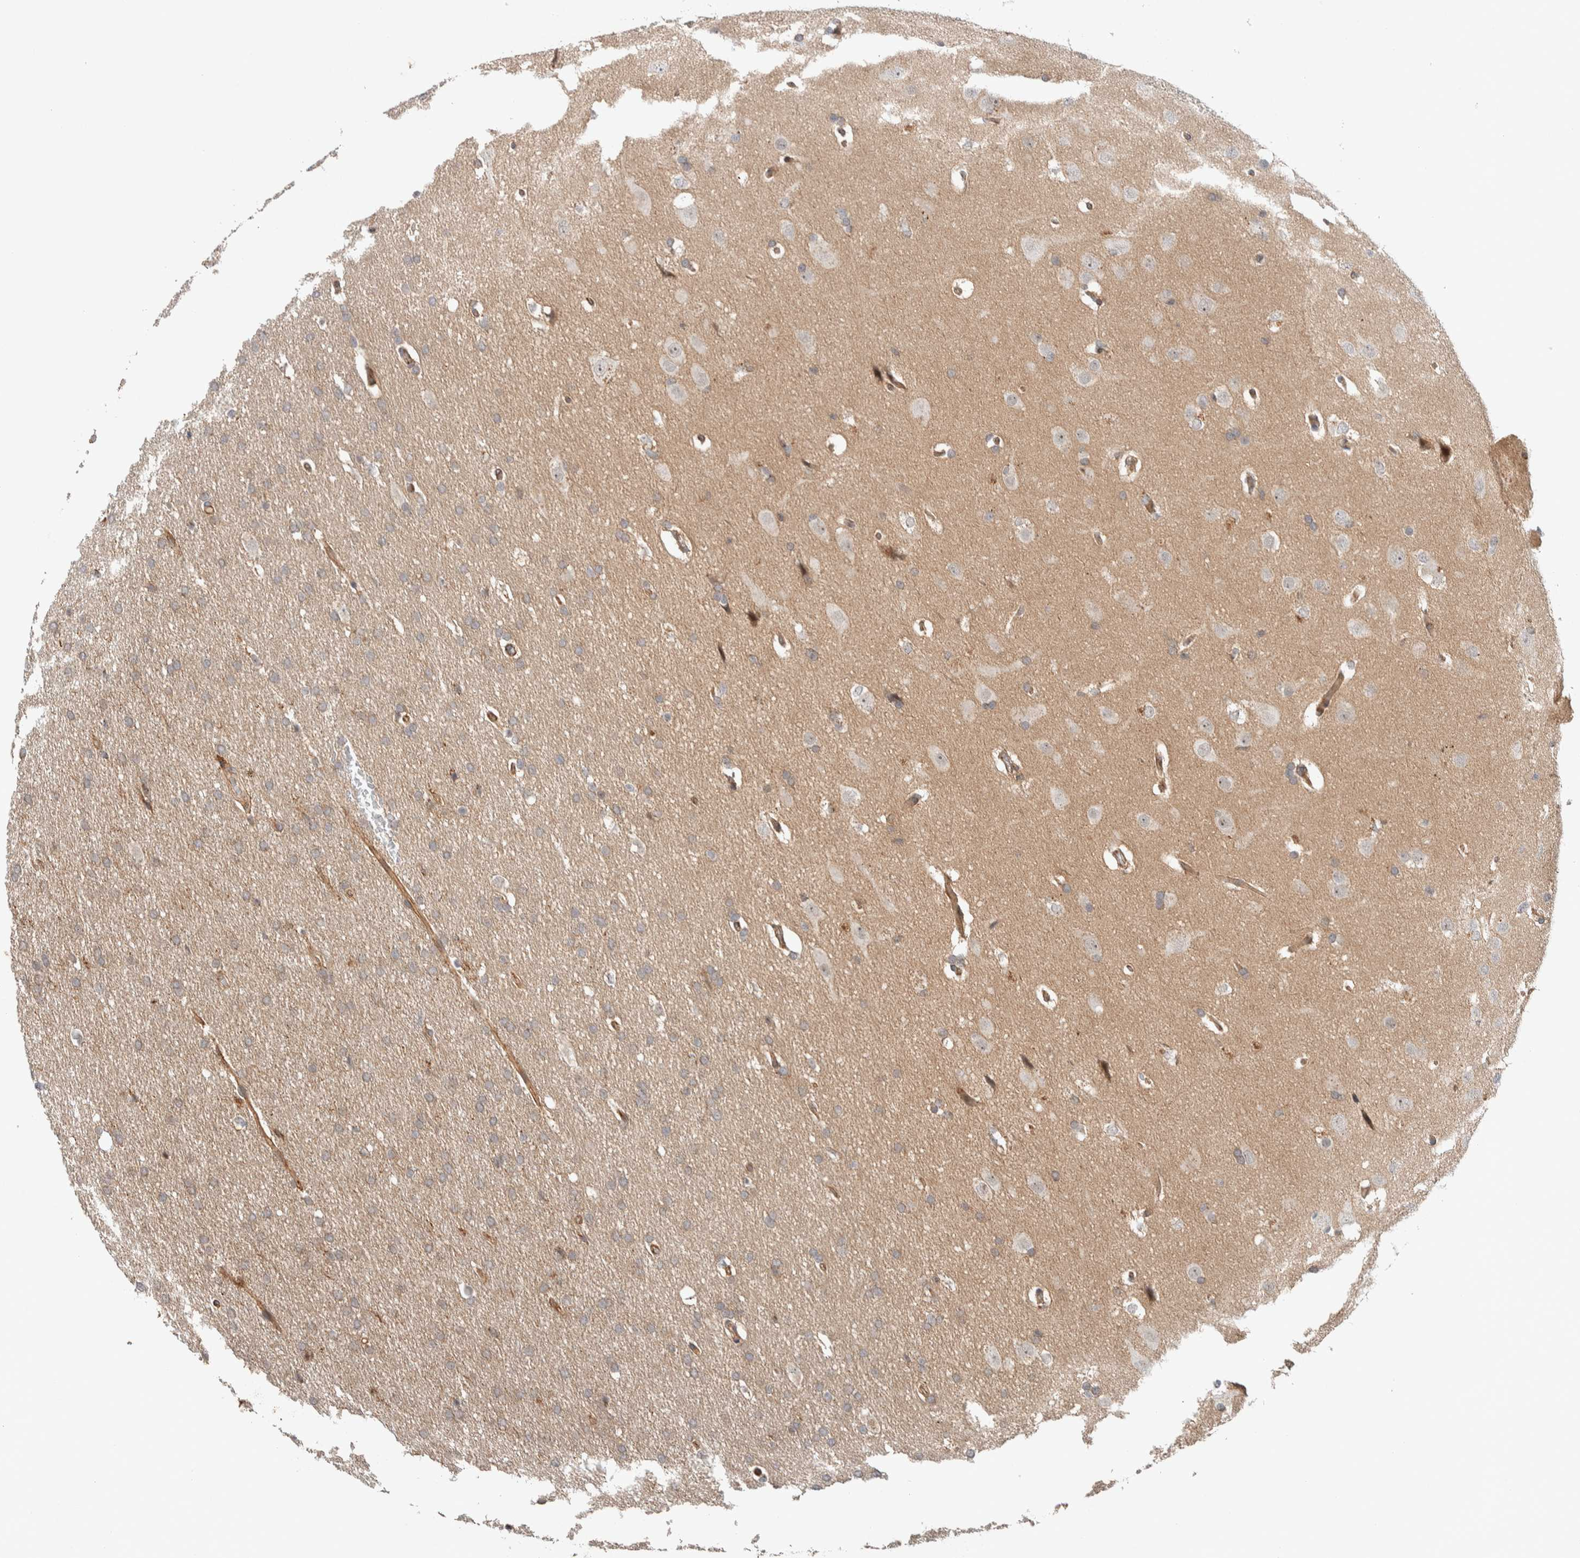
{"staining": {"intensity": "weak", "quantity": "25%-75%", "location": "cytoplasmic/membranous"}, "tissue": "glioma", "cell_type": "Tumor cells", "image_type": "cancer", "snomed": [{"axis": "morphology", "description": "Glioma, malignant, Low grade"}, {"axis": "topography", "description": "Brain"}], "caption": "A photomicrograph of malignant glioma (low-grade) stained for a protein shows weak cytoplasmic/membranous brown staining in tumor cells. The staining is performed using DAB brown chromogen to label protein expression. The nuclei are counter-stained blue using hematoxylin.", "gene": "DEPTOR", "patient": {"sex": "female", "age": 37}}